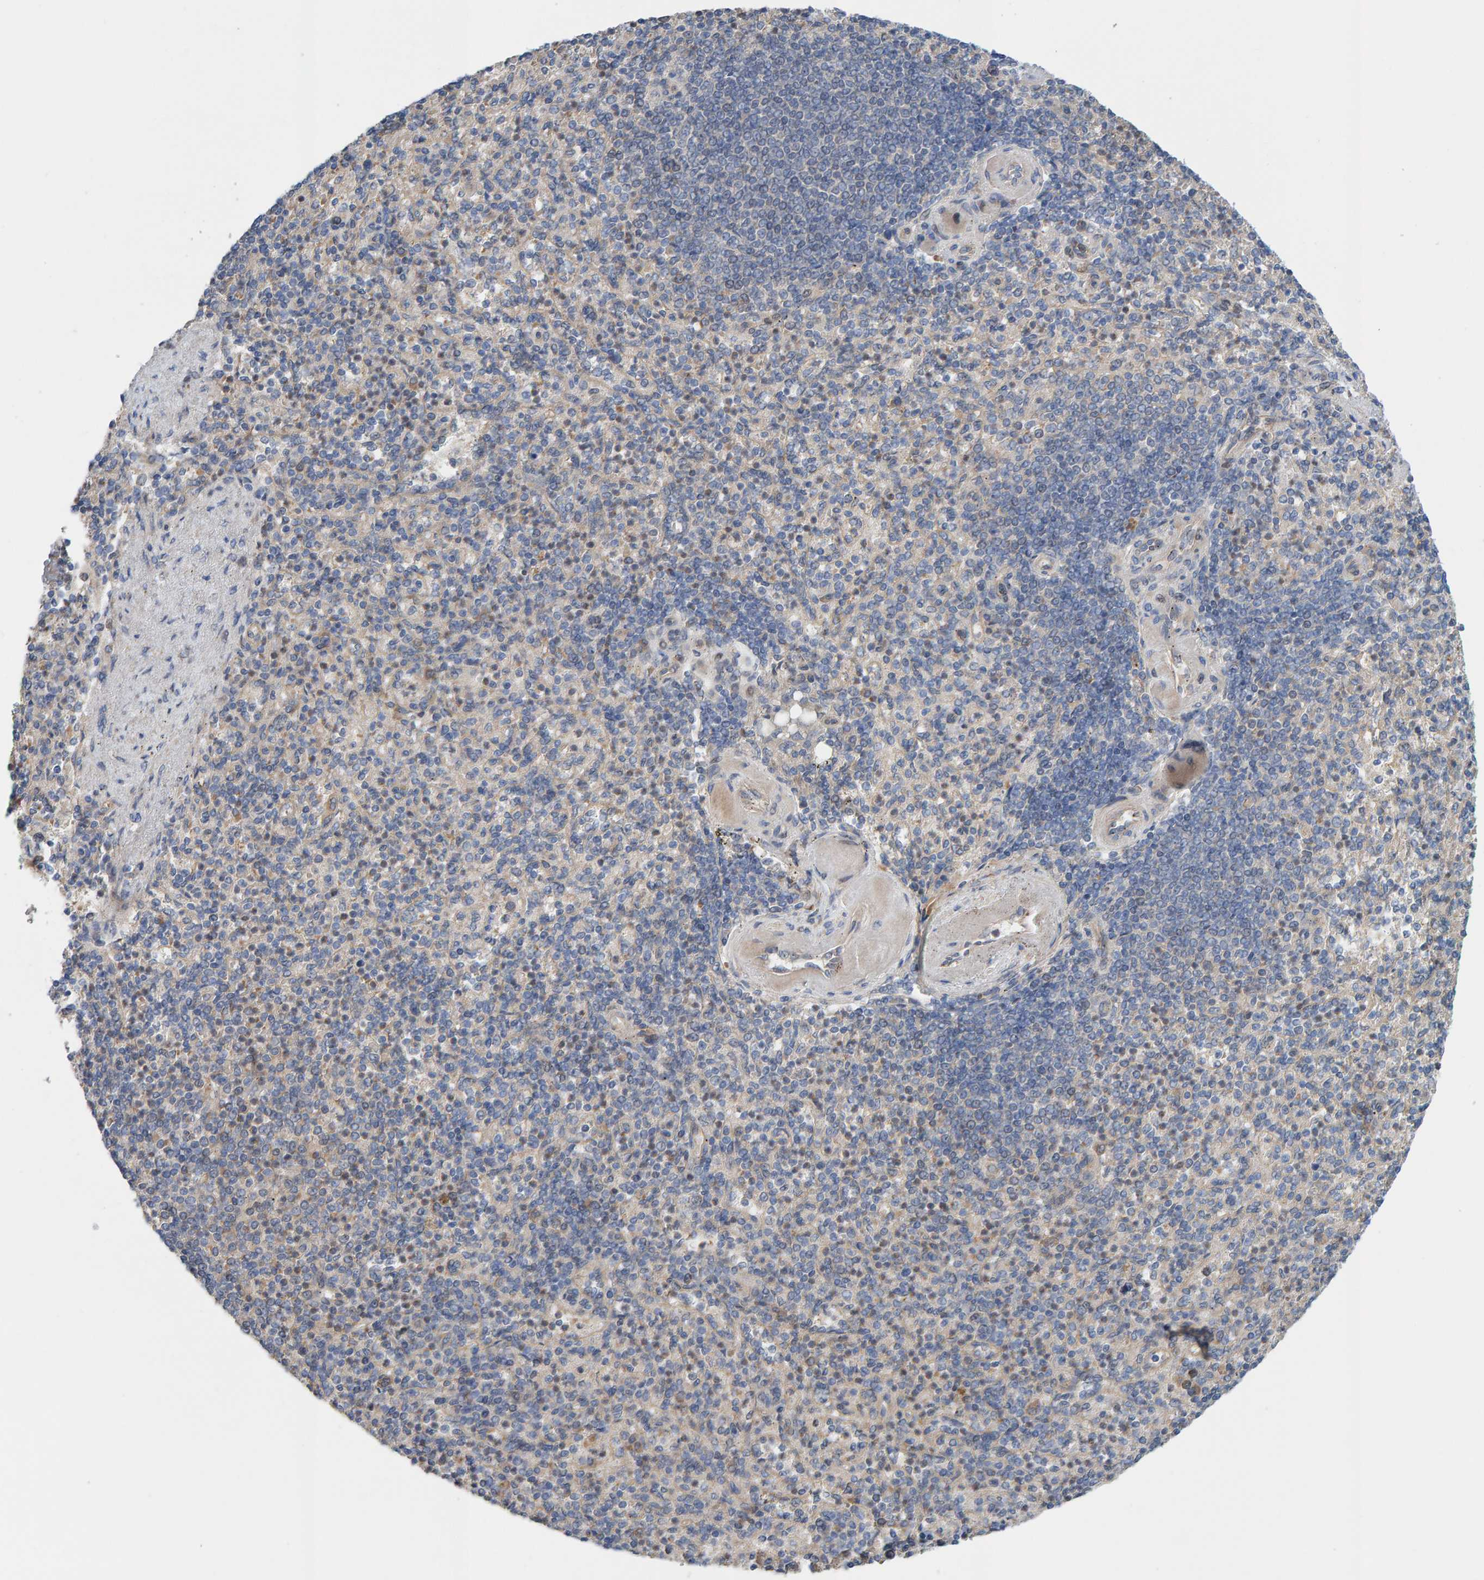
{"staining": {"intensity": "weak", "quantity": "25%-75%", "location": "cytoplasmic/membranous"}, "tissue": "spleen", "cell_type": "Cells in red pulp", "image_type": "normal", "snomed": [{"axis": "morphology", "description": "Normal tissue, NOS"}, {"axis": "topography", "description": "Spleen"}], "caption": "Human spleen stained with a brown dye demonstrates weak cytoplasmic/membranous positive positivity in approximately 25%-75% of cells in red pulp.", "gene": "LRSAM1", "patient": {"sex": "female", "age": 74}}